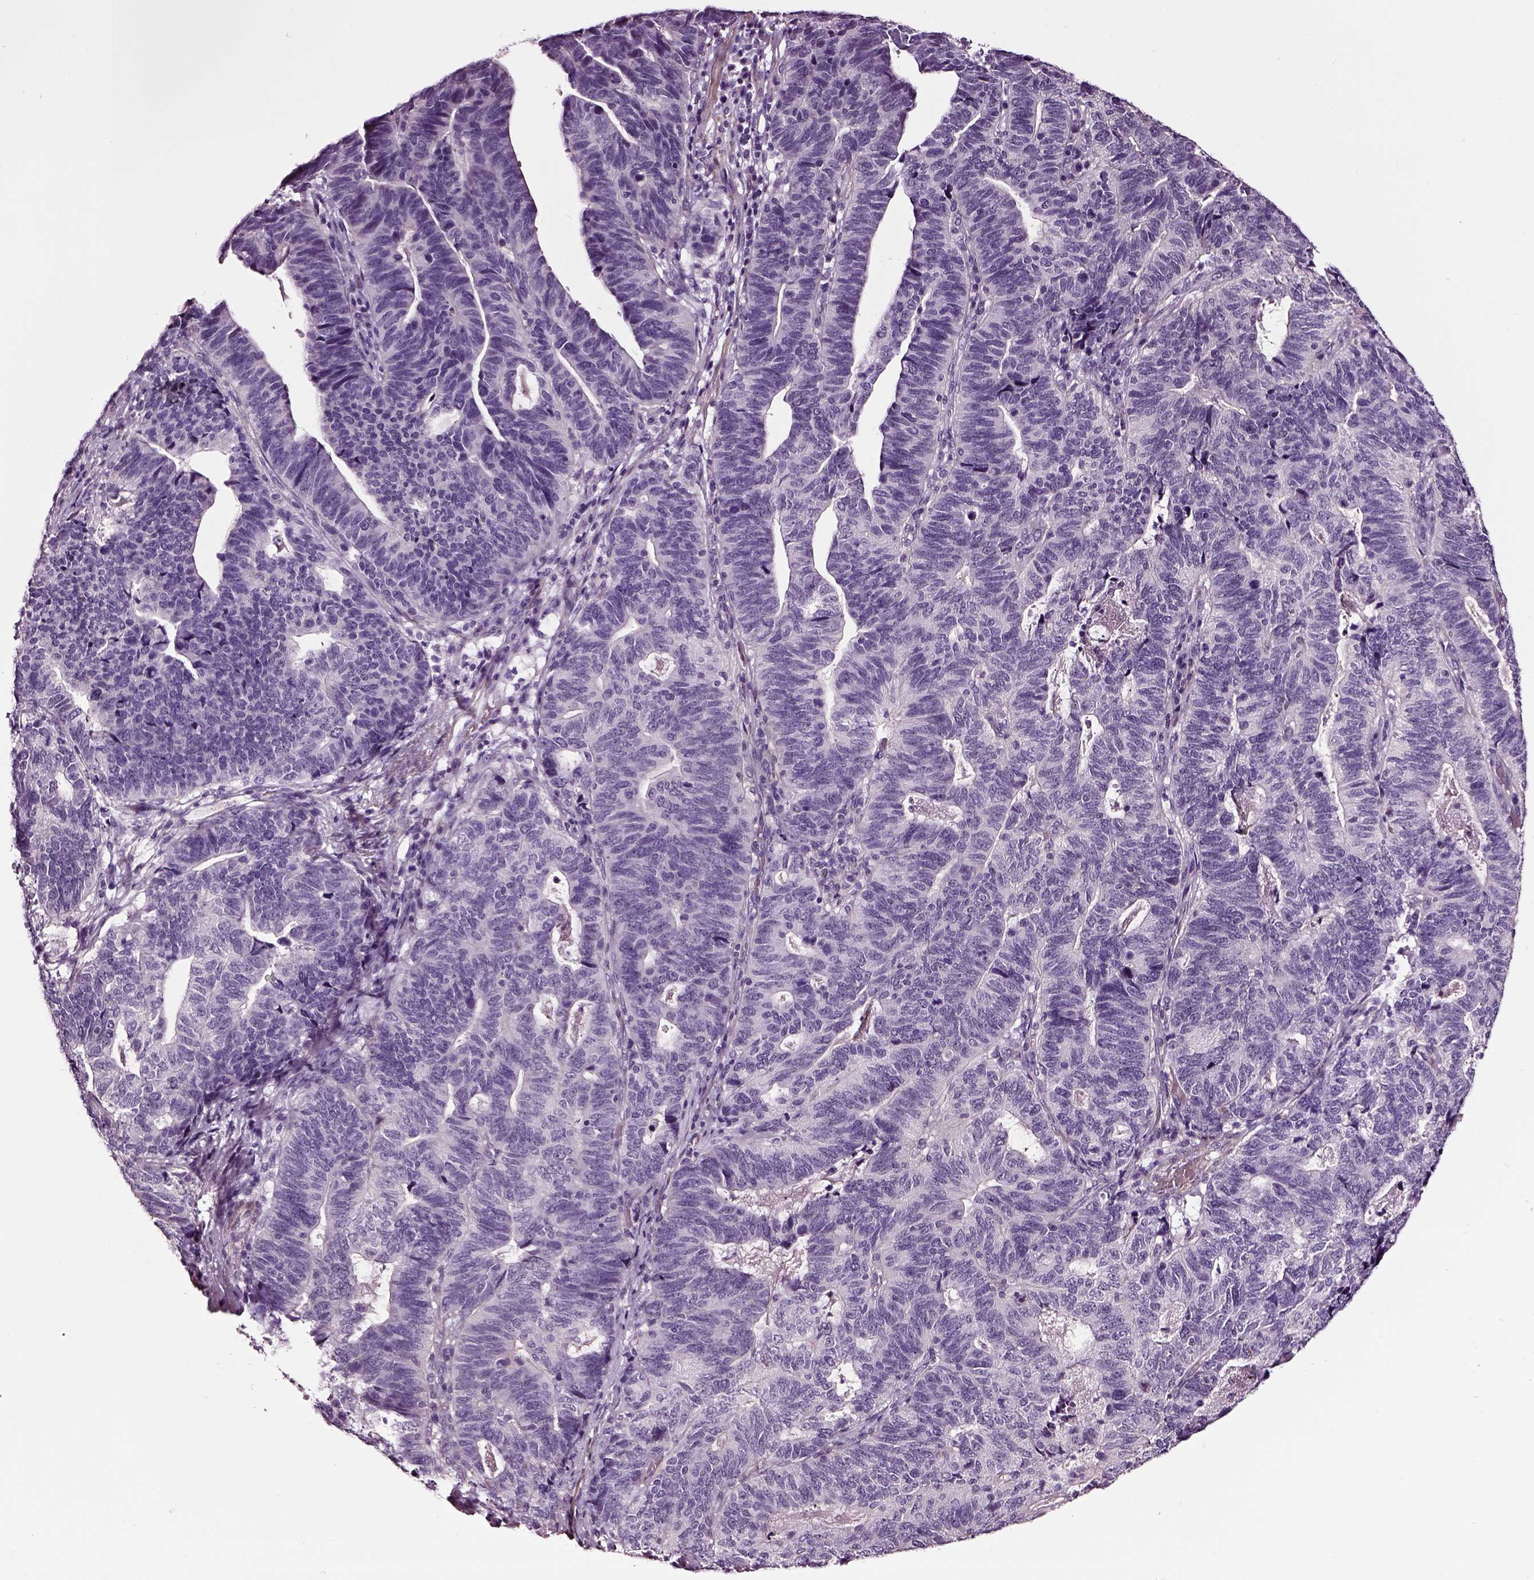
{"staining": {"intensity": "negative", "quantity": "none", "location": "none"}, "tissue": "stomach cancer", "cell_type": "Tumor cells", "image_type": "cancer", "snomed": [{"axis": "morphology", "description": "Adenocarcinoma, NOS"}, {"axis": "topography", "description": "Stomach, upper"}], "caption": "Micrograph shows no significant protein expression in tumor cells of stomach cancer.", "gene": "SOX10", "patient": {"sex": "female", "age": 67}}